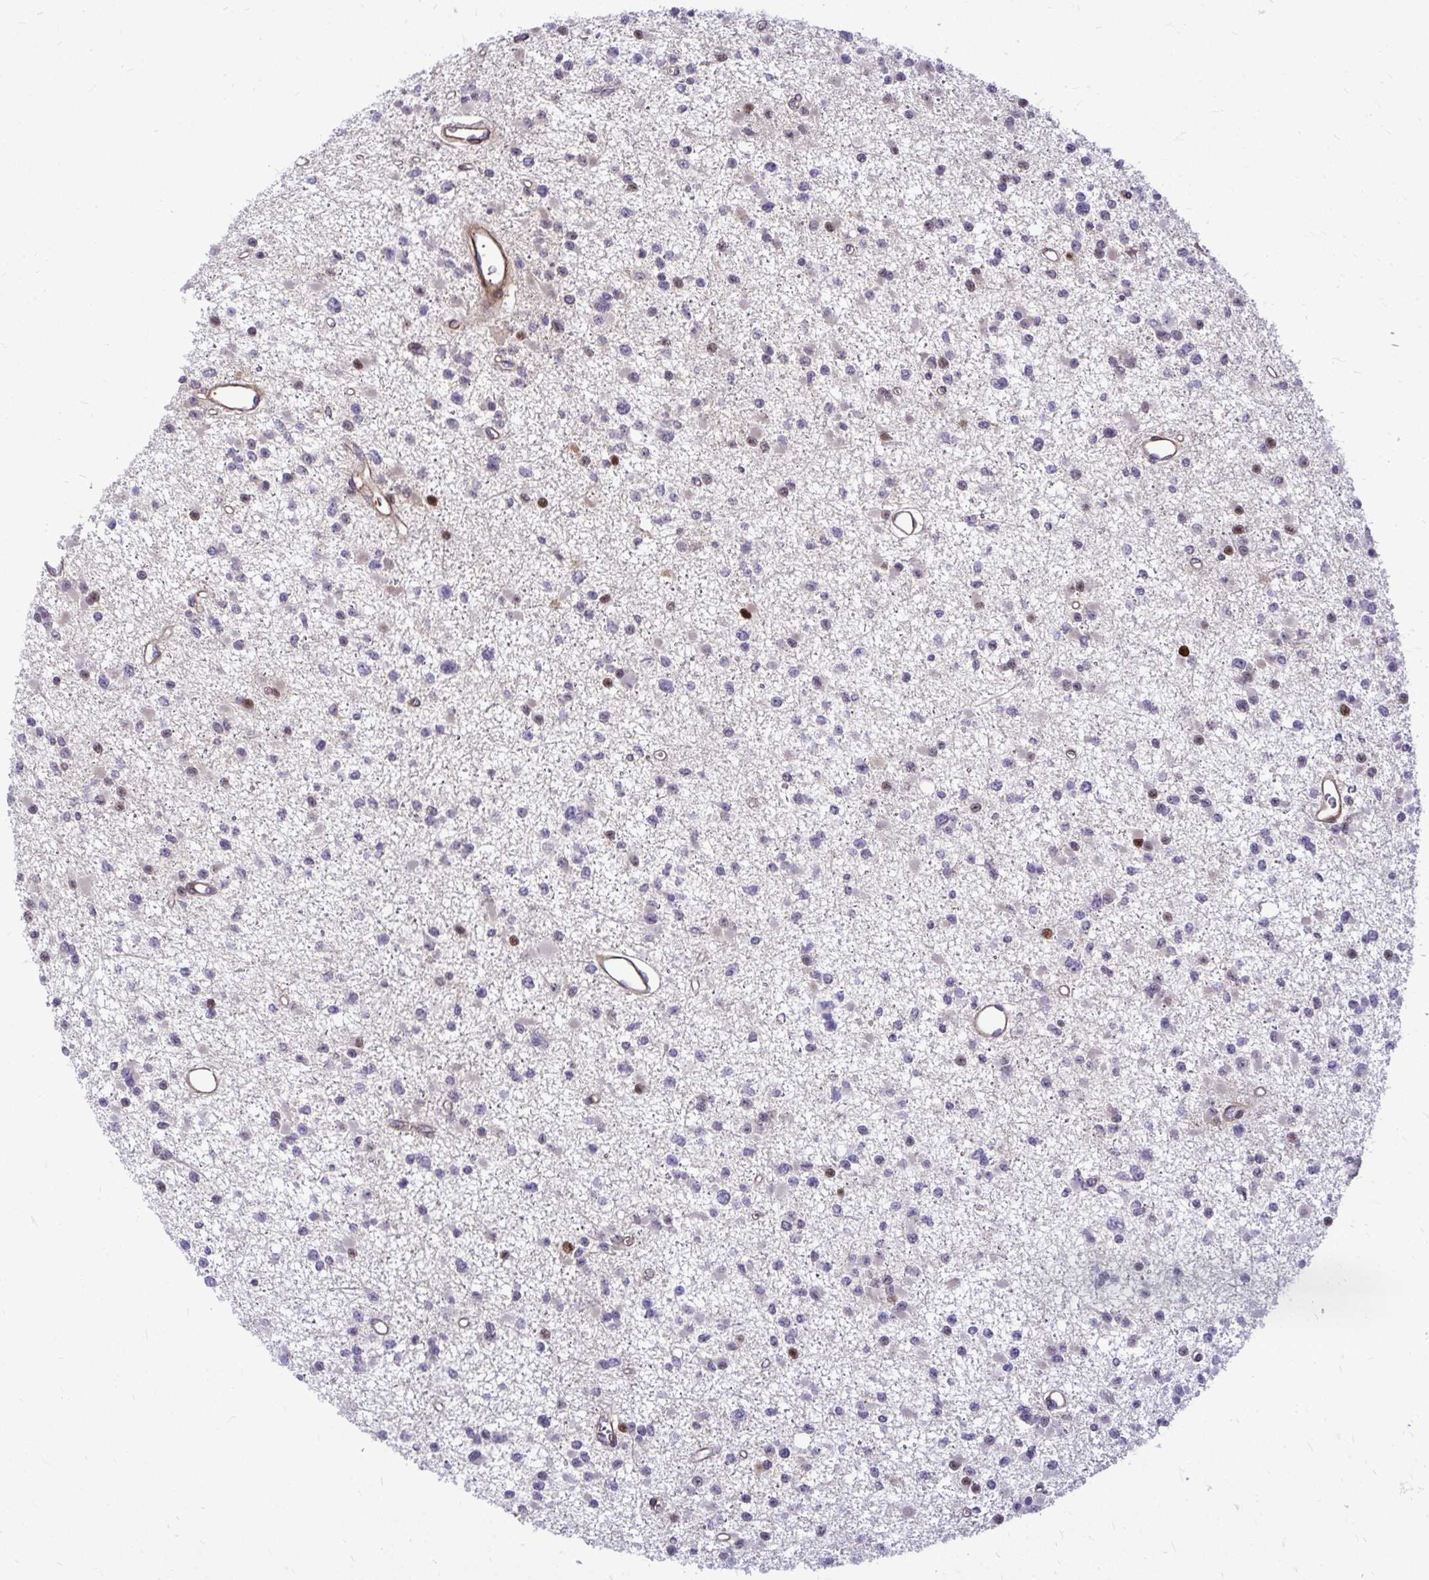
{"staining": {"intensity": "negative", "quantity": "none", "location": "none"}, "tissue": "glioma", "cell_type": "Tumor cells", "image_type": "cancer", "snomed": [{"axis": "morphology", "description": "Glioma, malignant, Low grade"}, {"axis": "topography", "description": "Brain"}], "caption": "Immunohistochemistry (IHC) micrograph of human malignant low-grade glioma stained for a protein (brown), which exhibits no staining in tumor cells.", "gene": "TRIP6", "patient": {"sex": "female", "age": 22}}